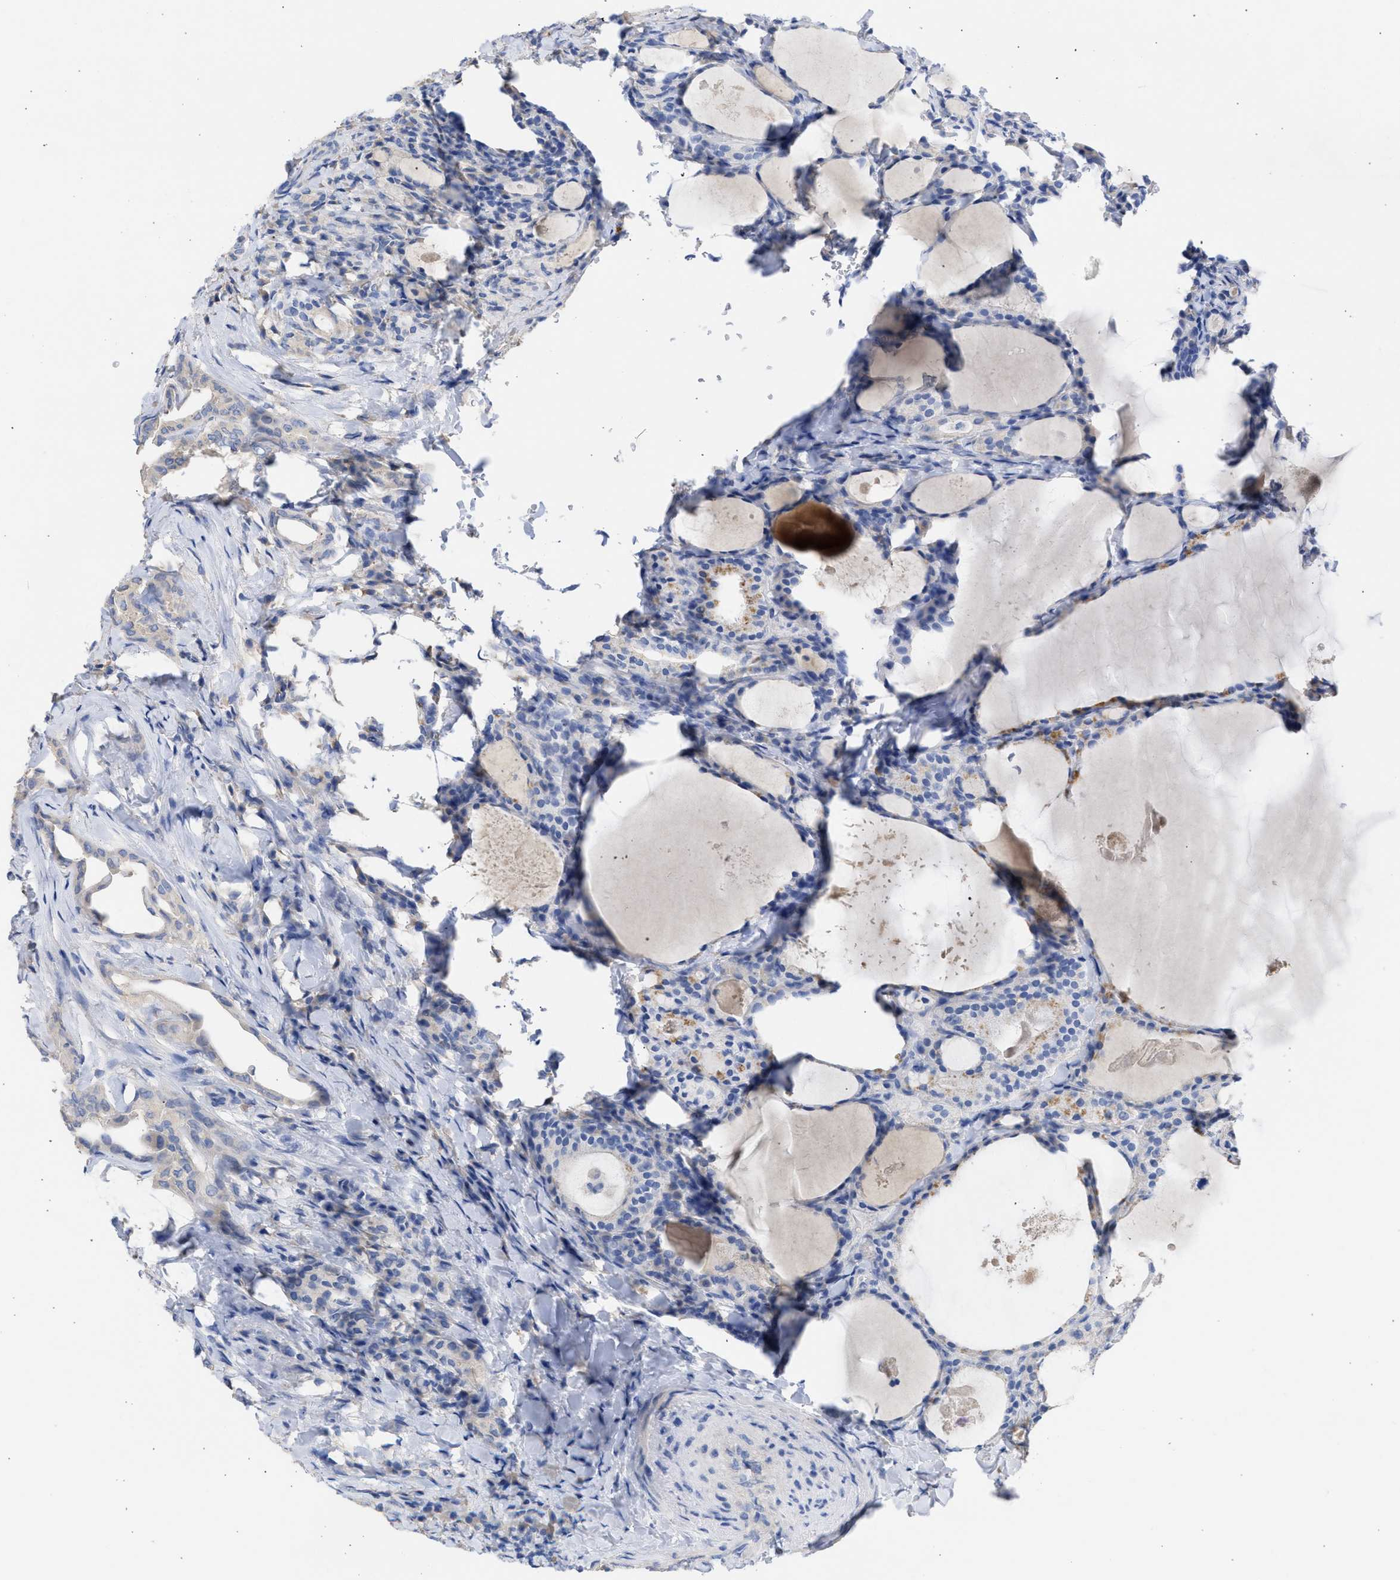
{"staining": {"intensity": "negative", "quantity": "none", "location": "none"}, "tissue": "thyroid cancer", "cell_type": "Tumor cells", "image_type": "cancer", "snomed": [{"axis": "morphology", "description": "Papillary adenocarcinoma, NOS"}, {"axis": "topography", "description": "Thyroid gland"}], "caption": "Immunohistochemistry image of human thyroid papillary adenocarcinoma stained for a protein (brown), which reveals no expression in tumor cells.", "gene": "RSPH1", "patient": {"sex": "female", "age": 42}}